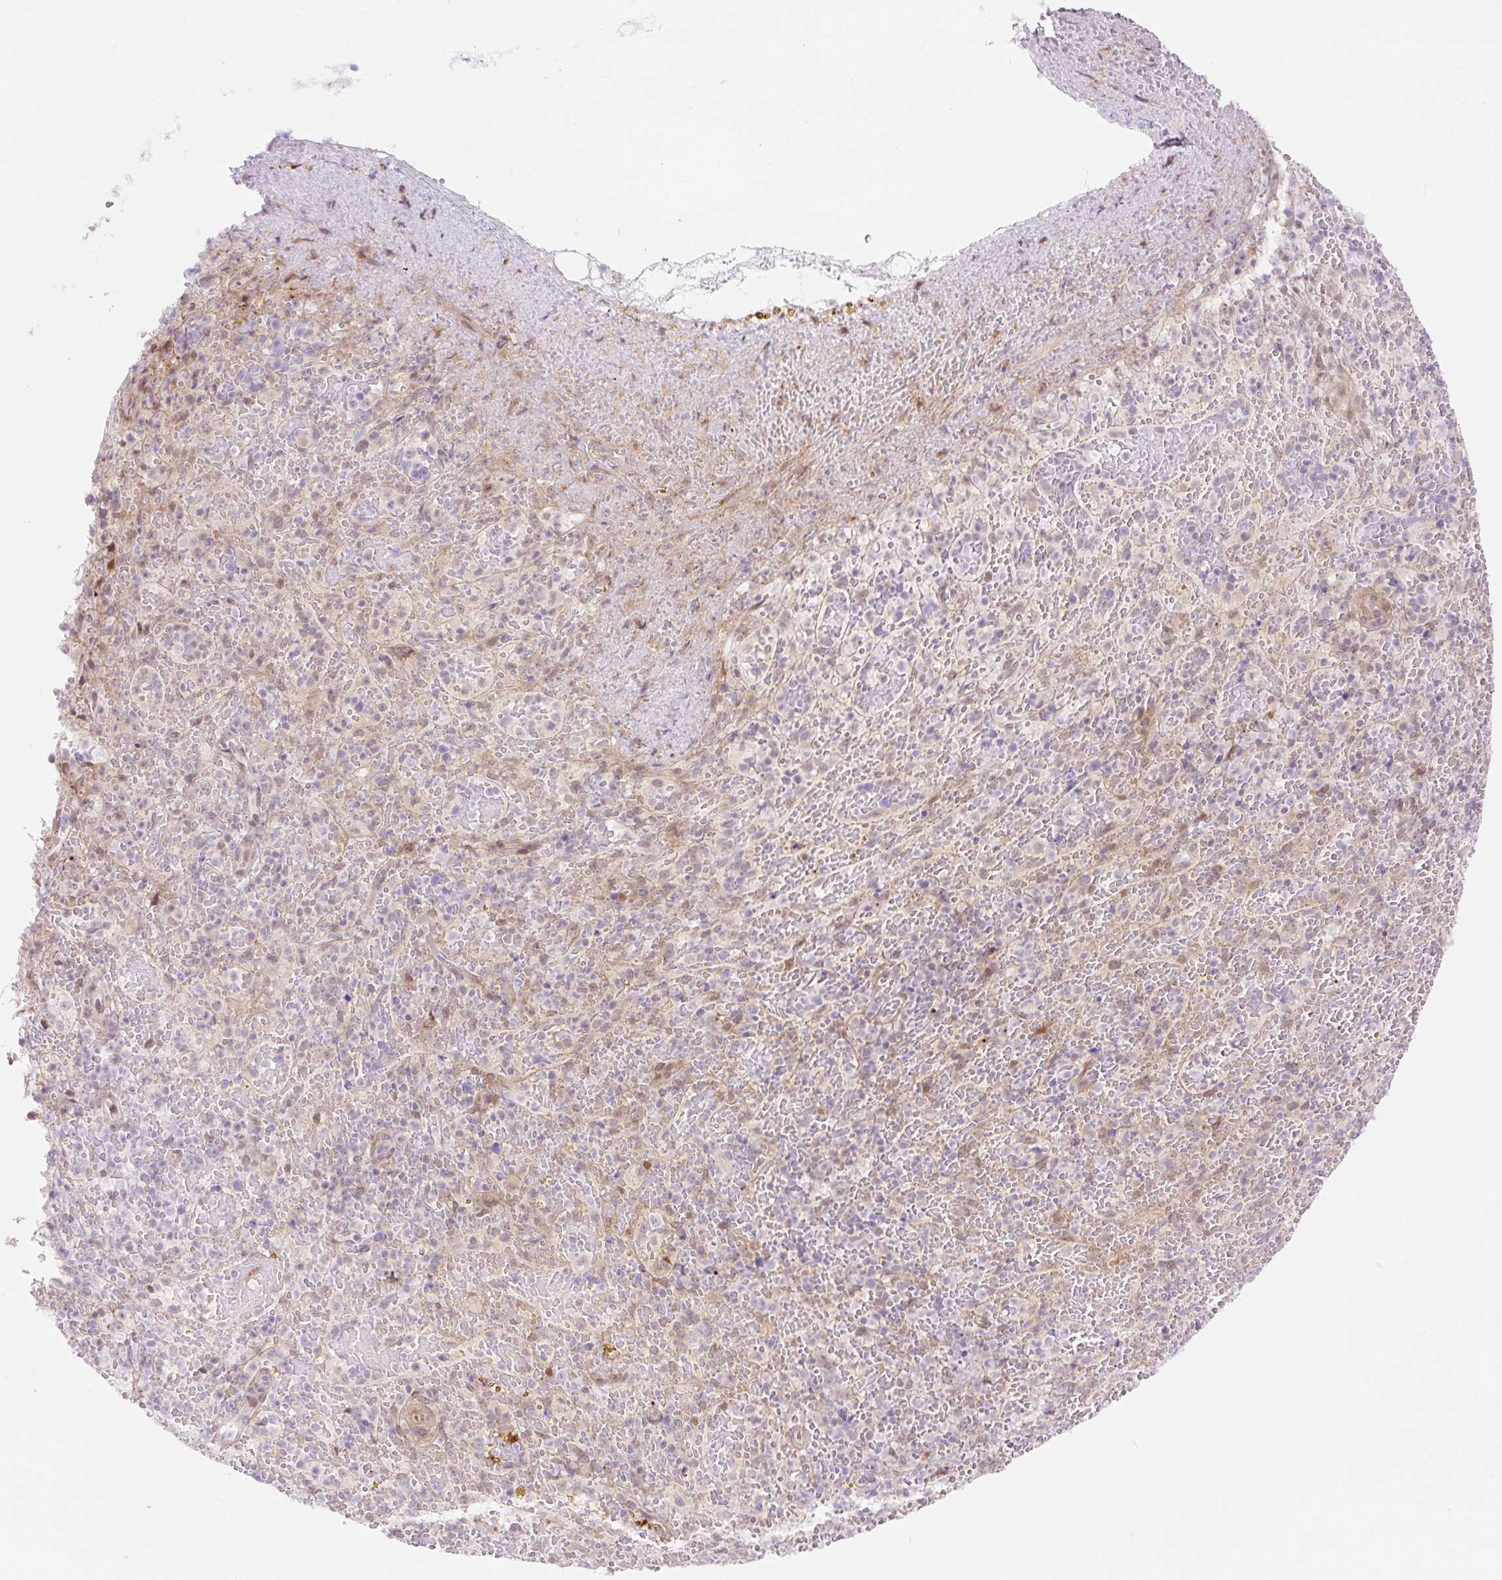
{"staining": {"intensity": "negative", "quantity": "none", "location": "none"}, "tissue": "spleen", "cell_type": "Cells in red pulp", "image_type": "normal", "snomed": [{"axis": "morphology", "description": "Normal tissue, NOS"}, {"axis": "topography", "description": "Spleen"}], "caption": "There is no significant positivity in cells in red pulp of spleen. (Brightfield microscopy of DAB (3,3'-diaminobenzidine) immunohistochemistry at high magnification).", "gene": "ENSG00000264668", "patient": {"sex": "female", "age": 50}}